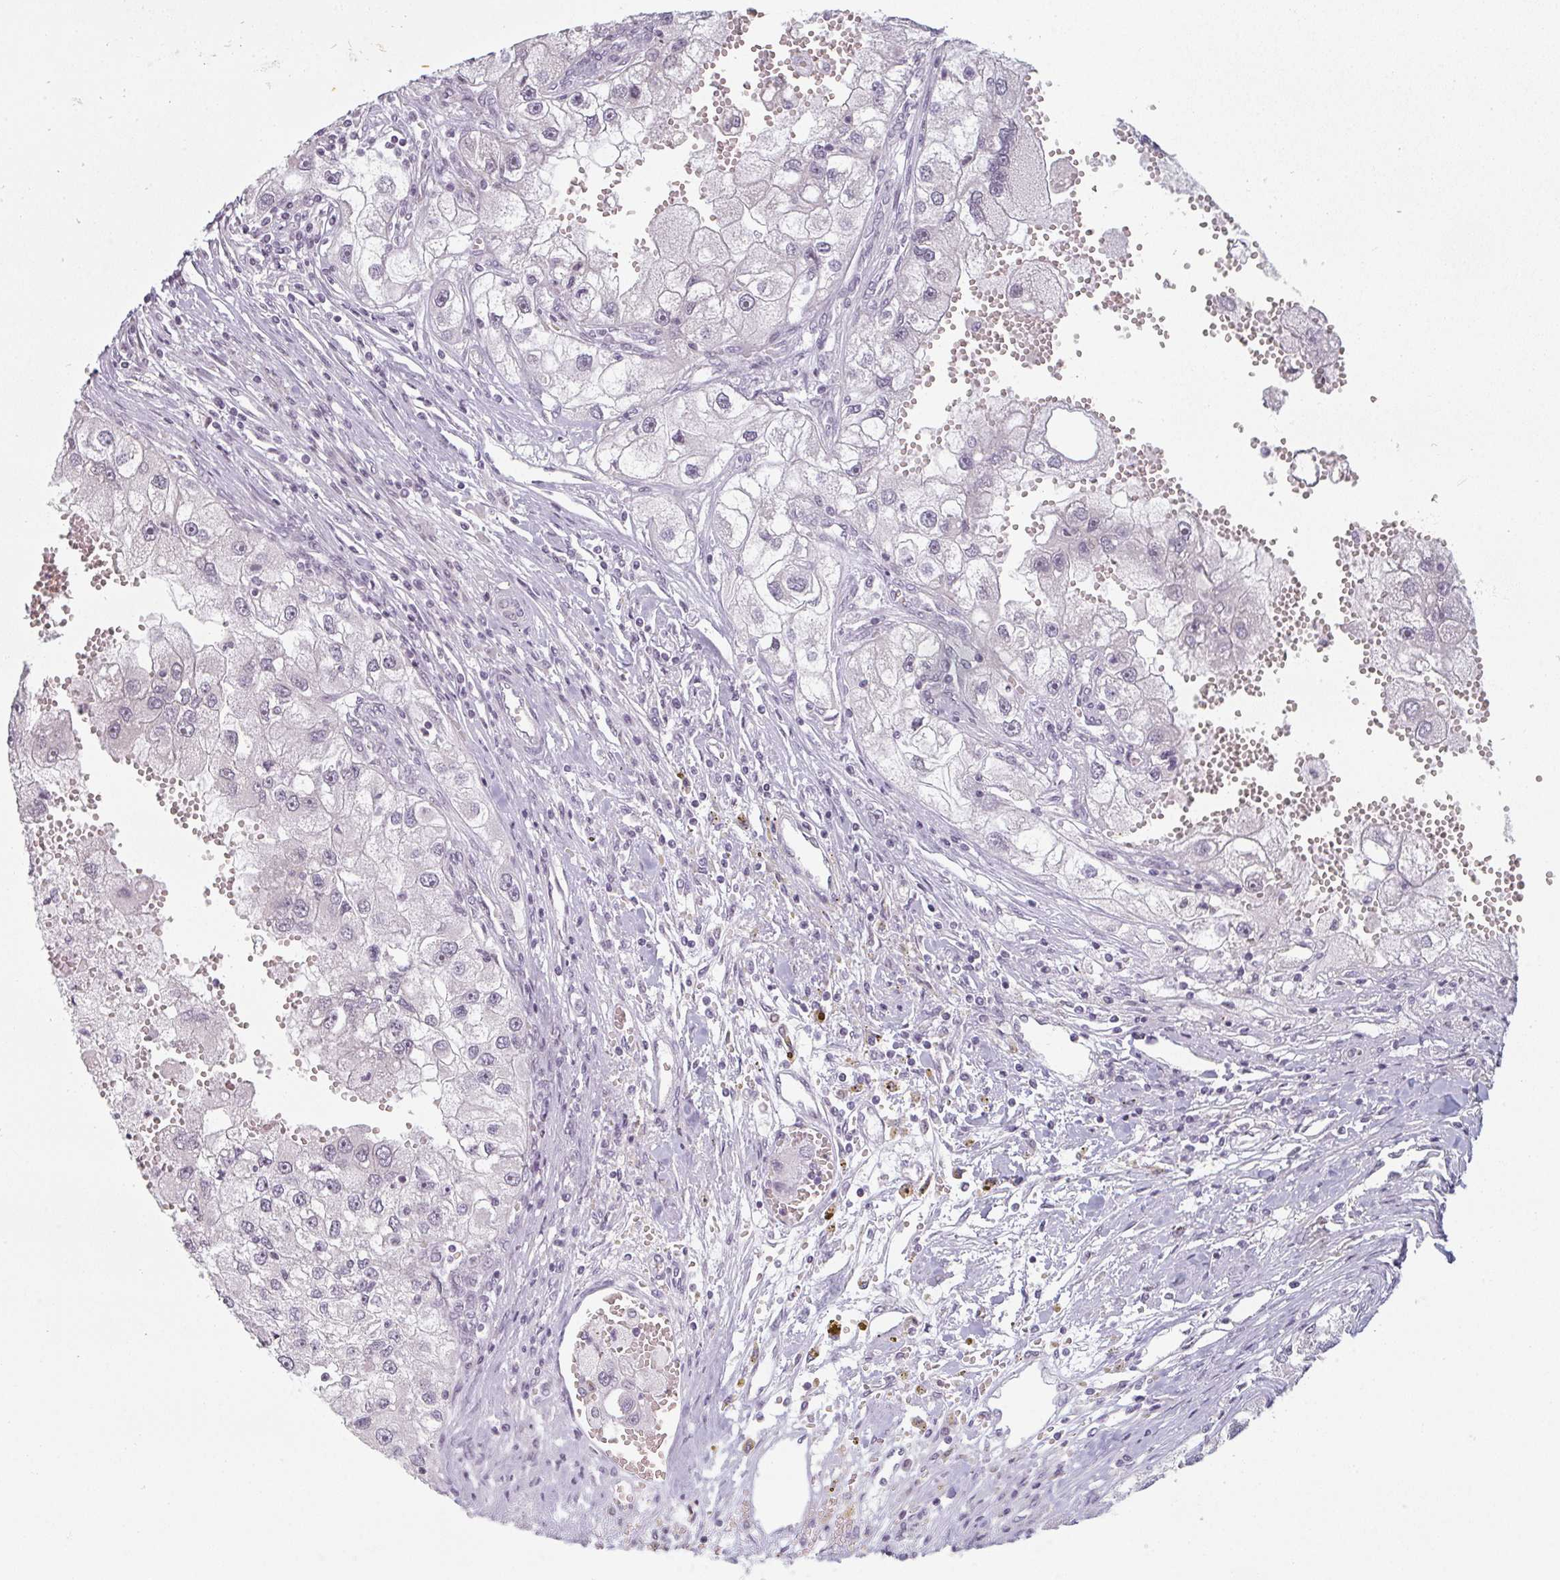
{"staining": {"intensity": "negative", "quantity": "none", "location": "none"}, "tissue": "renal cancer", "cell_type": "Tumor cells", "image_type": "cancer", "snomed": [{"axis": "morphology", "description": "Adenocarcinoma, NOS"}, {"axis": "topography", "description": "Kidney"}], "caption": "This image is of renal adenocarcinoma stained with immunohistochemistry (IHC) to label a protein in brown with the nuclei are counter-stained blue. There is no staining in tumor cells.", "gene": "RBBP6", "patient": {"sex": "male", "age": 63}}